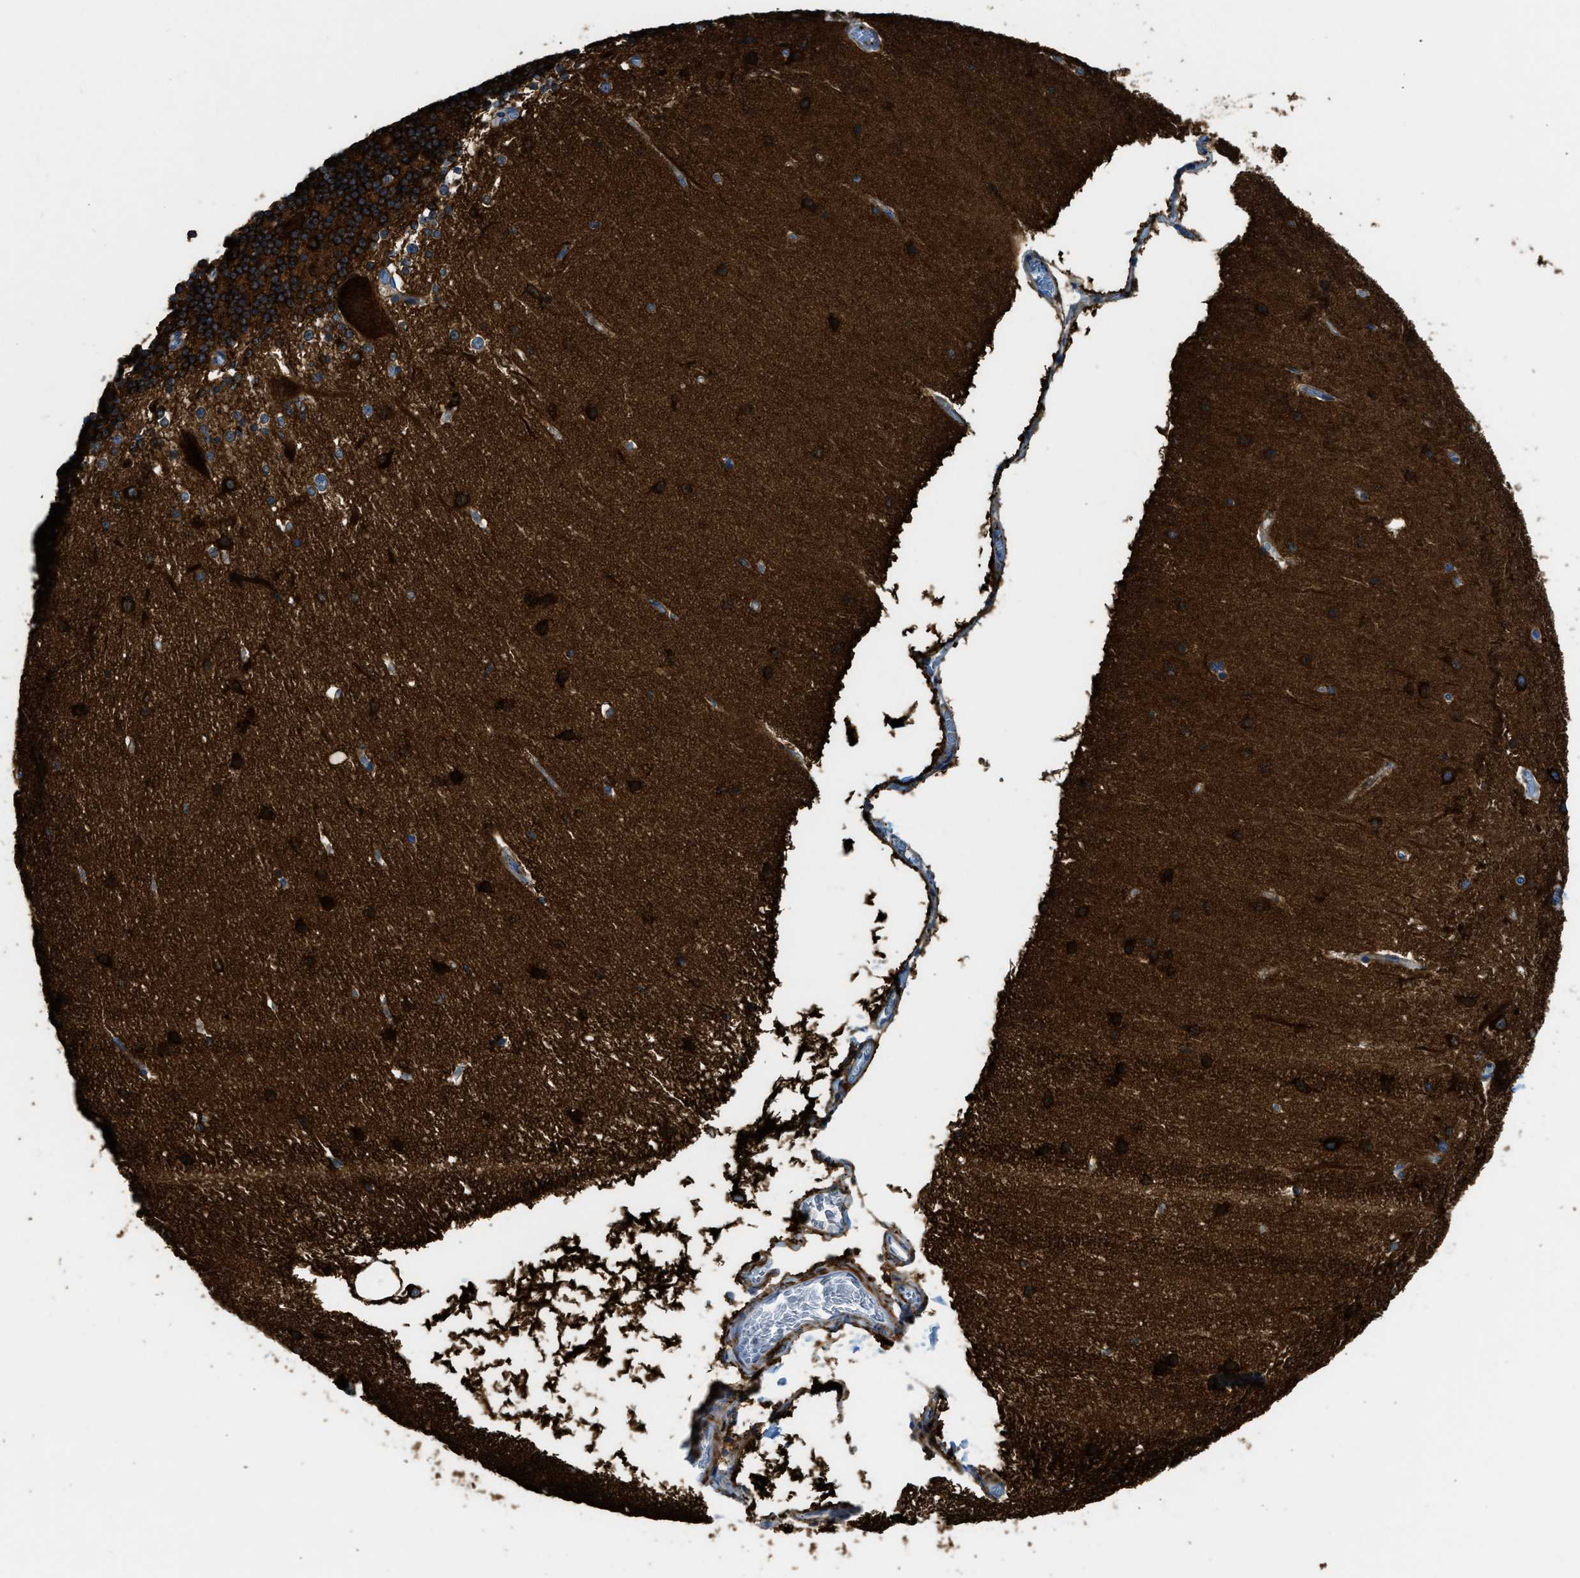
{"staining": {"intensity": "strong", "quantity": ">75%", "location": "cytoplasmic/membranous"}, "tissue": "cerebellum", "cell_type": "Cells in granular layer", "image_type": "normal", "snomed": [{"axis": "morphology", "description": "Normal tissue, NOS"}, {"axis": "topography", "description": "Cerebellum"}], "caption": "IHC (DAB) staining of benign human cerebellum reveals strong cytoplasmic/membranous protein expression in approximately >75% of cells in granular layer.", "gene": "ZSWIM5", "patient": {"sex": "female", "age": 19}}